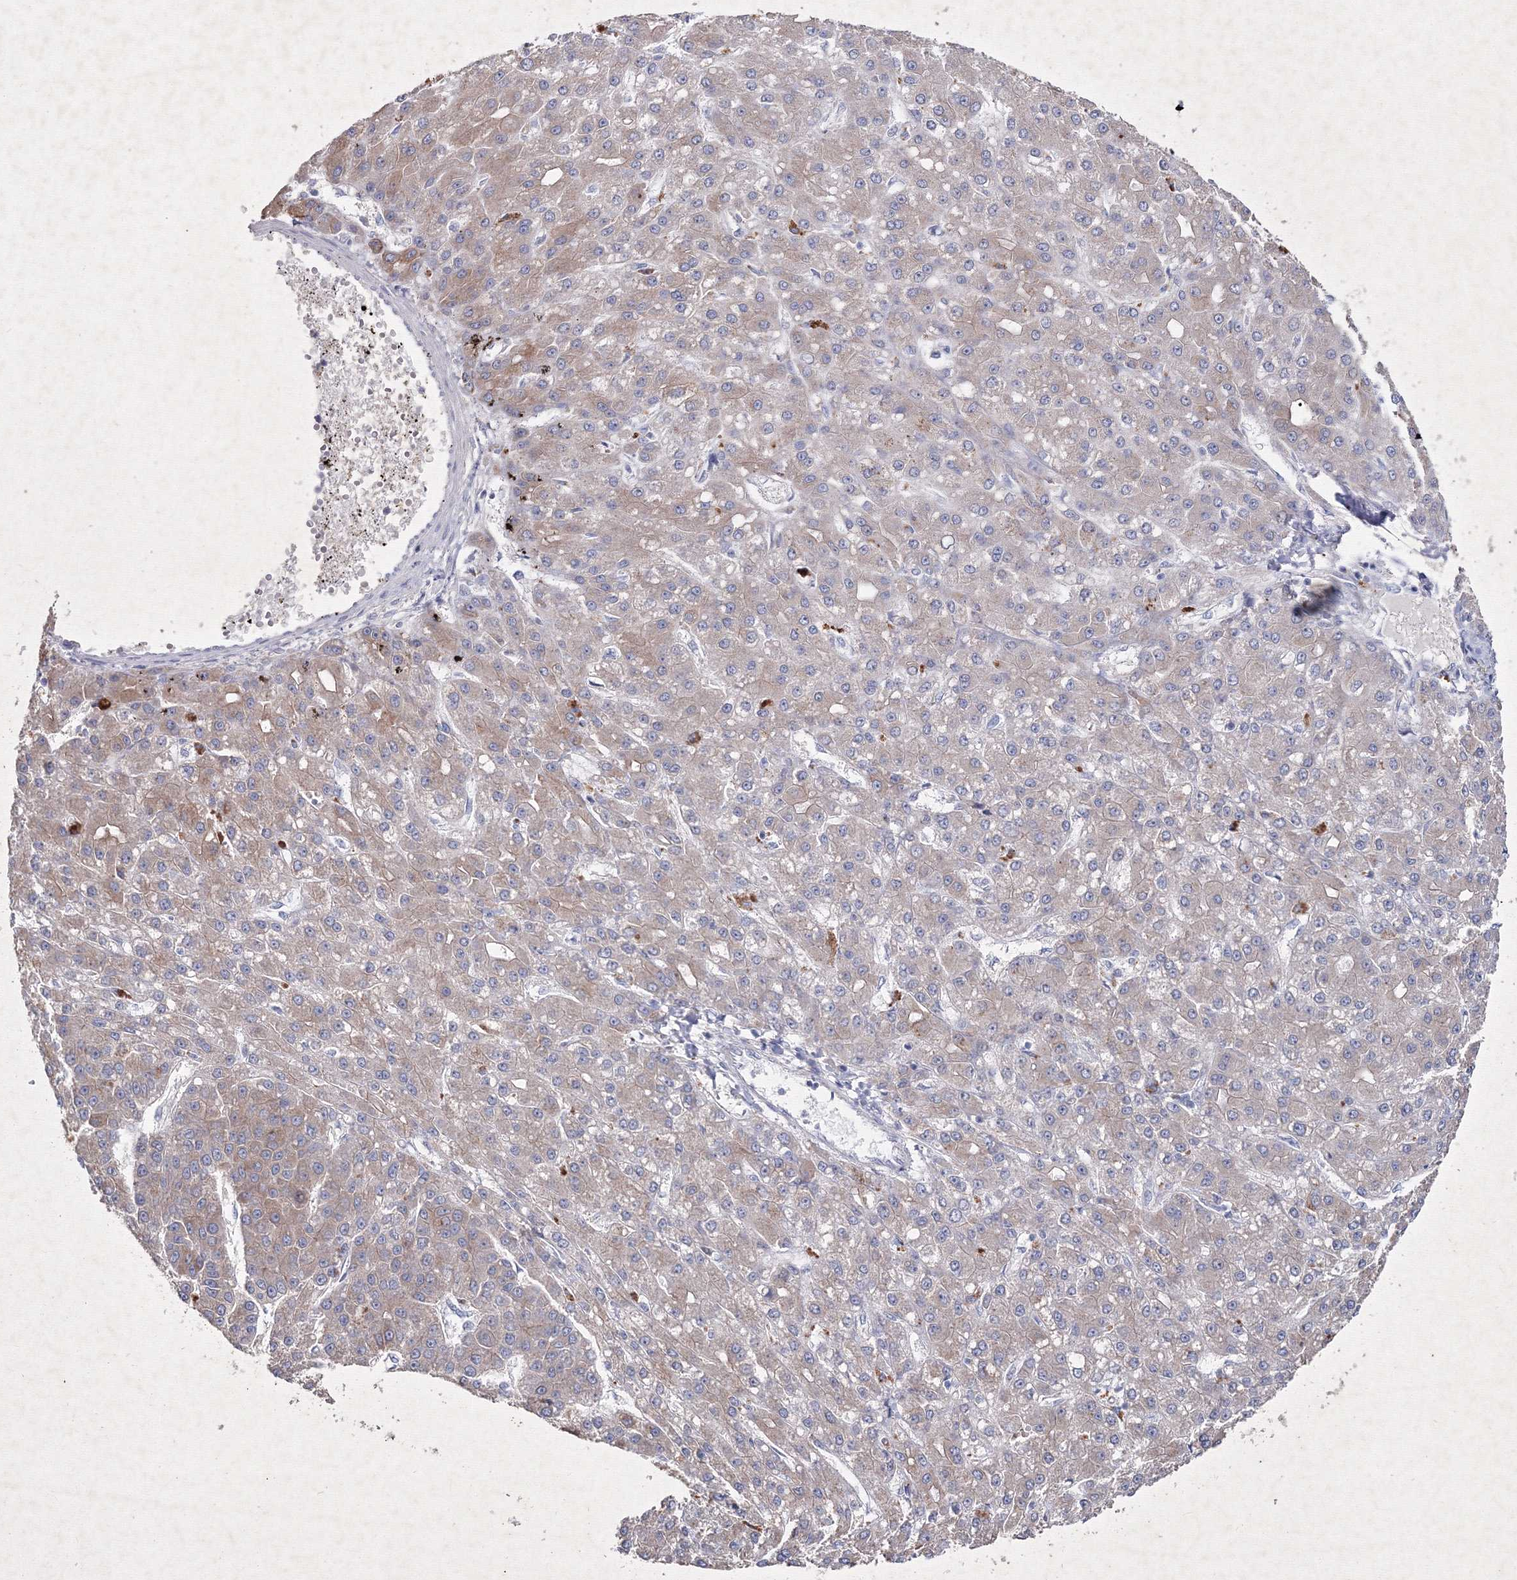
{"staining": {"intensity": "weak", "quantity": "25%-75%", "location": "cytoplasmic/membranous"}, "tissue": "liver cancer", "cell_type": "Tumor cells", "image_type": "cancer", "snomed": [{"axis": "morphology", "description": "Carcinoma, Hepatocellular, NOS"}, {"axis": "topography", "description": "Liver"}], "caption": "Liver cancer stained with a protein marker reveals weak staining in tumor cells.", "gene": "SMIM29", "patient": {"sex": "male", "age": 67}}